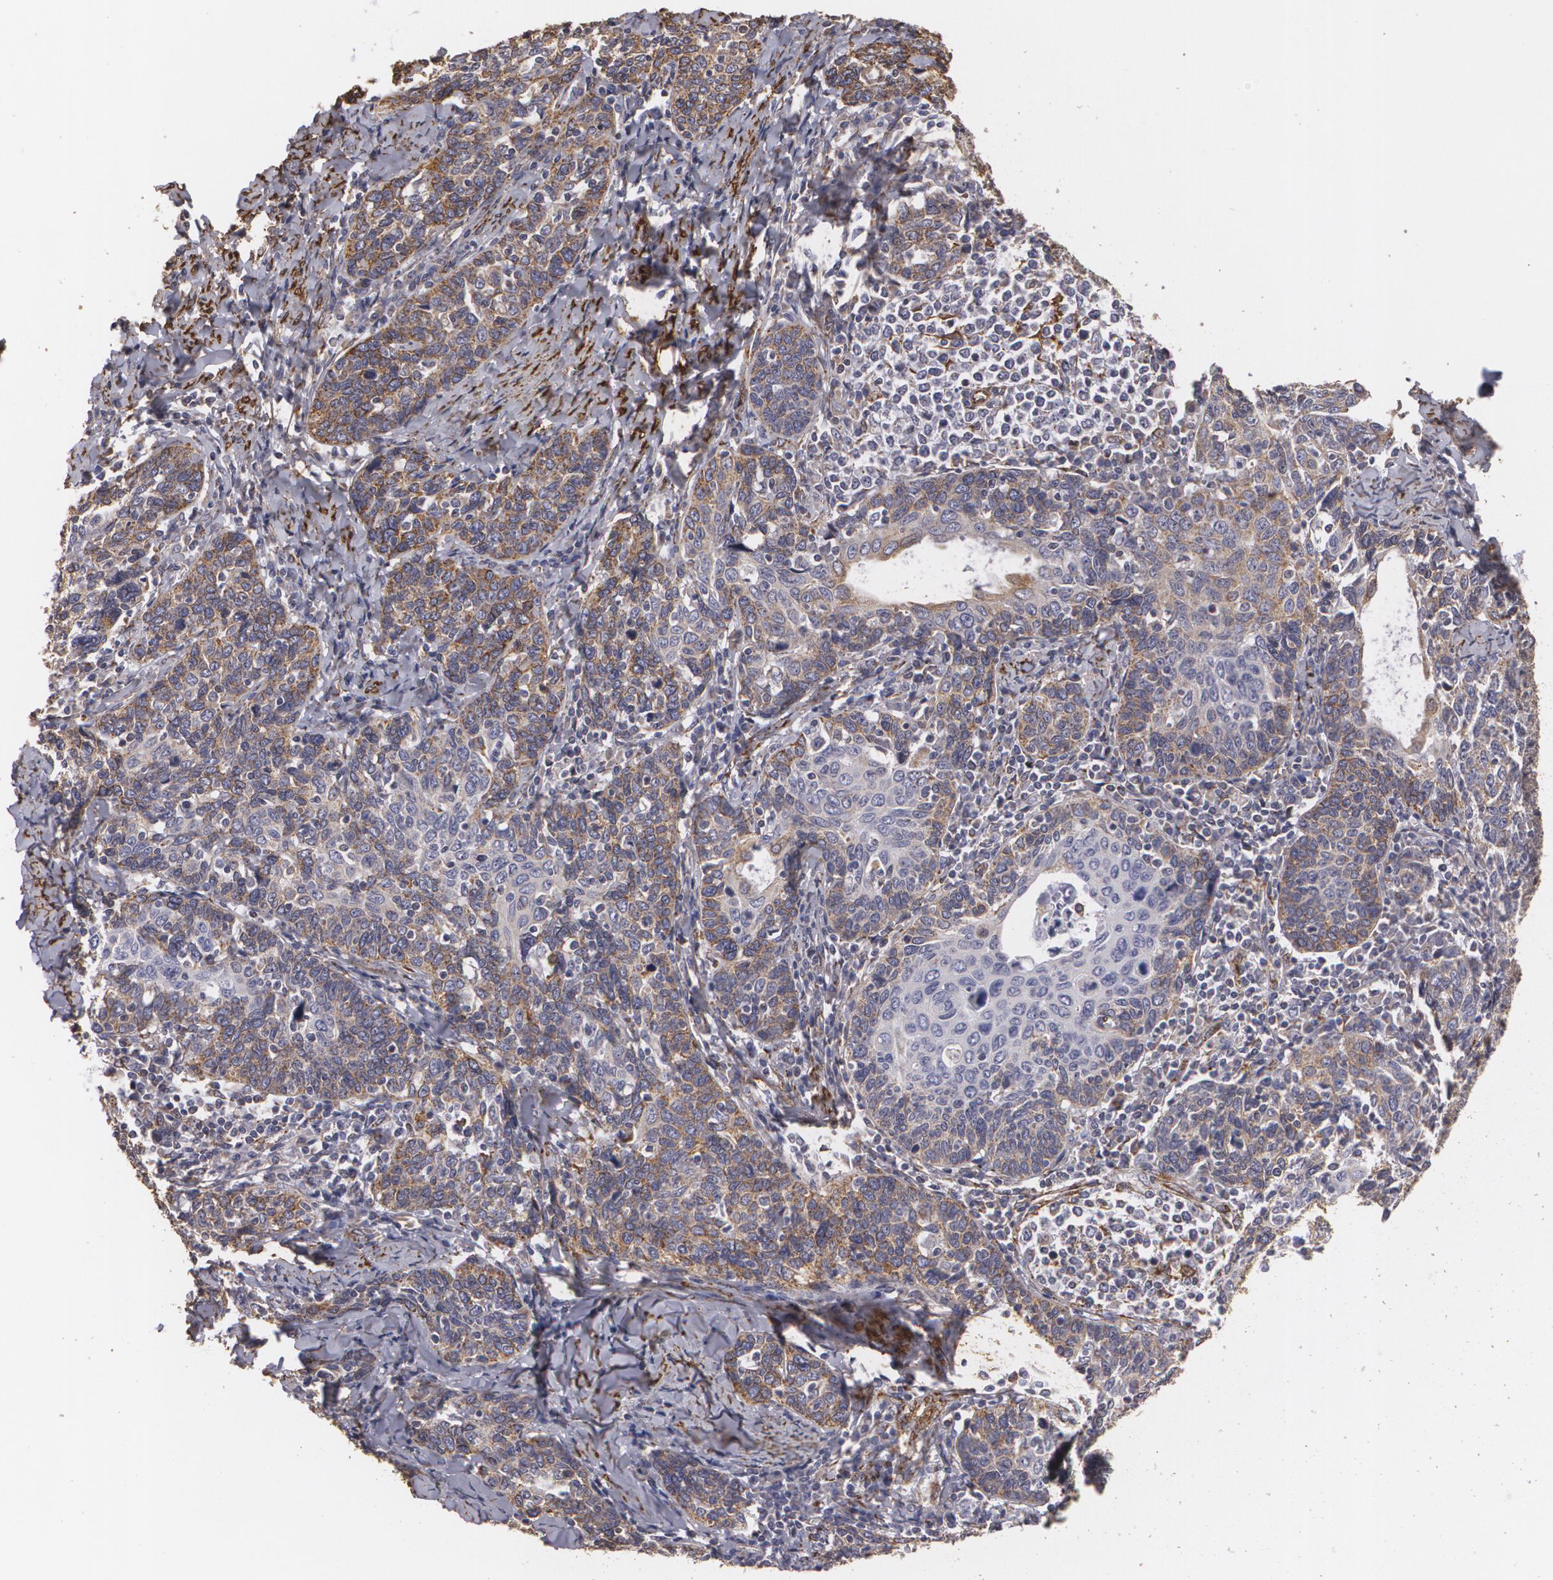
{"staining": {"intensity": "moderate", "quantity": "25%-75%", "location": "nuclear"}, "tissue": "cervical cancer", "cell_type": "Tumor cells", "image_type": "cancer", "snomed": [{"axis": "morphology", "description": "Squamous cell carcinoma, NOS"}, {"axis": "topography", "description": "Cervix"}], "caption": "Human squamous cell carcinoma (cervical) stained with a protein marker shows moderate staining in tumor cells.", "gene": "CYB5R3", "patient": {"sex": "female", "age": 41}}